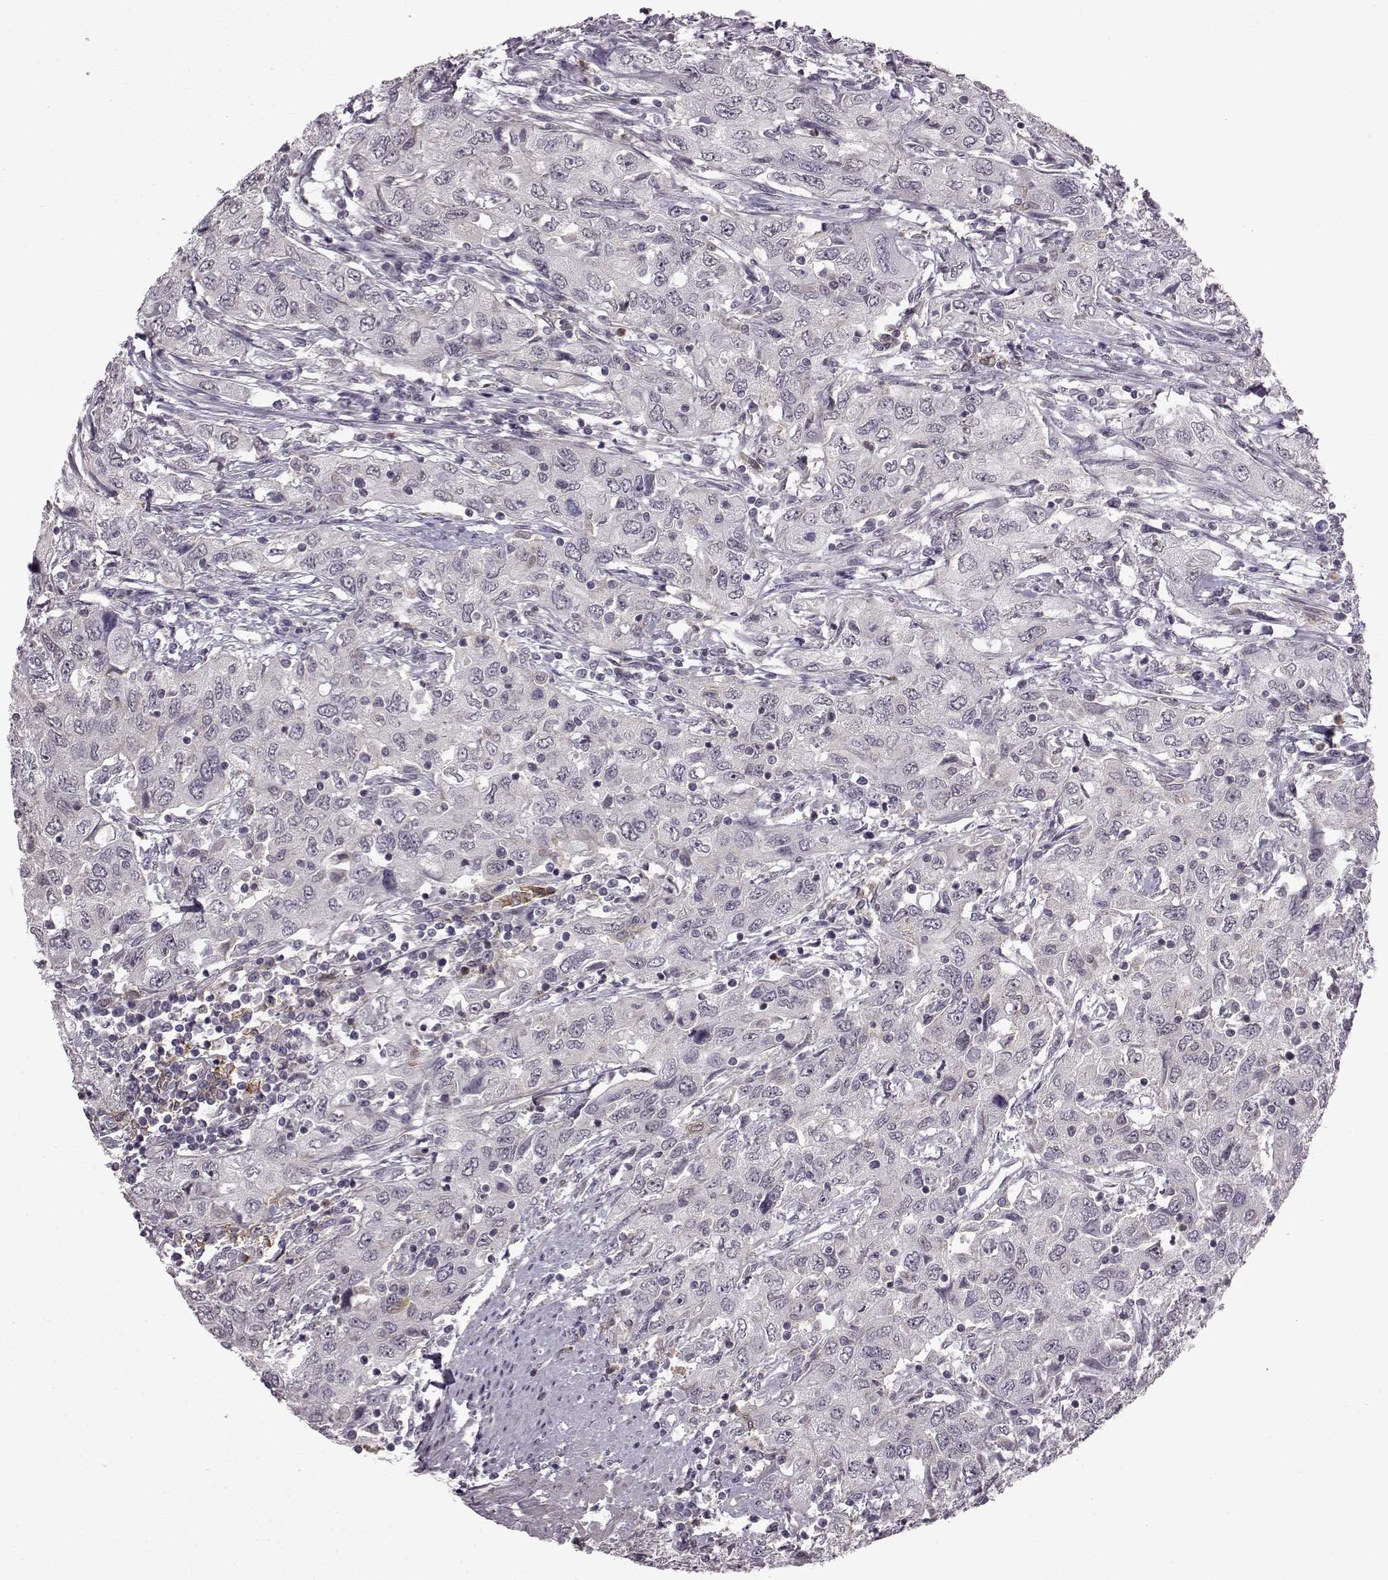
{"staining": {"intensity": "negative", "quantity": "none", "location": "none"}, "tissue": "urothelial cancer", "cell_type": "Tumor cells", "image_type": "cancer", "snomed": [{"axis": "morphology", "description": "Urothelial carcinoma, High grade"}, {"axis": "topography", "description": "Urinary bladder"}], "caption": "There is no significant positivity in tumor cells of urothelial cancer. (Brightfield microscopy of DAB (3,3'-diaminobenzidine) immunohistochemistry at high magnification).", "gene": "SLC28A2", "patient": {"sex": "male", "age": 76}}